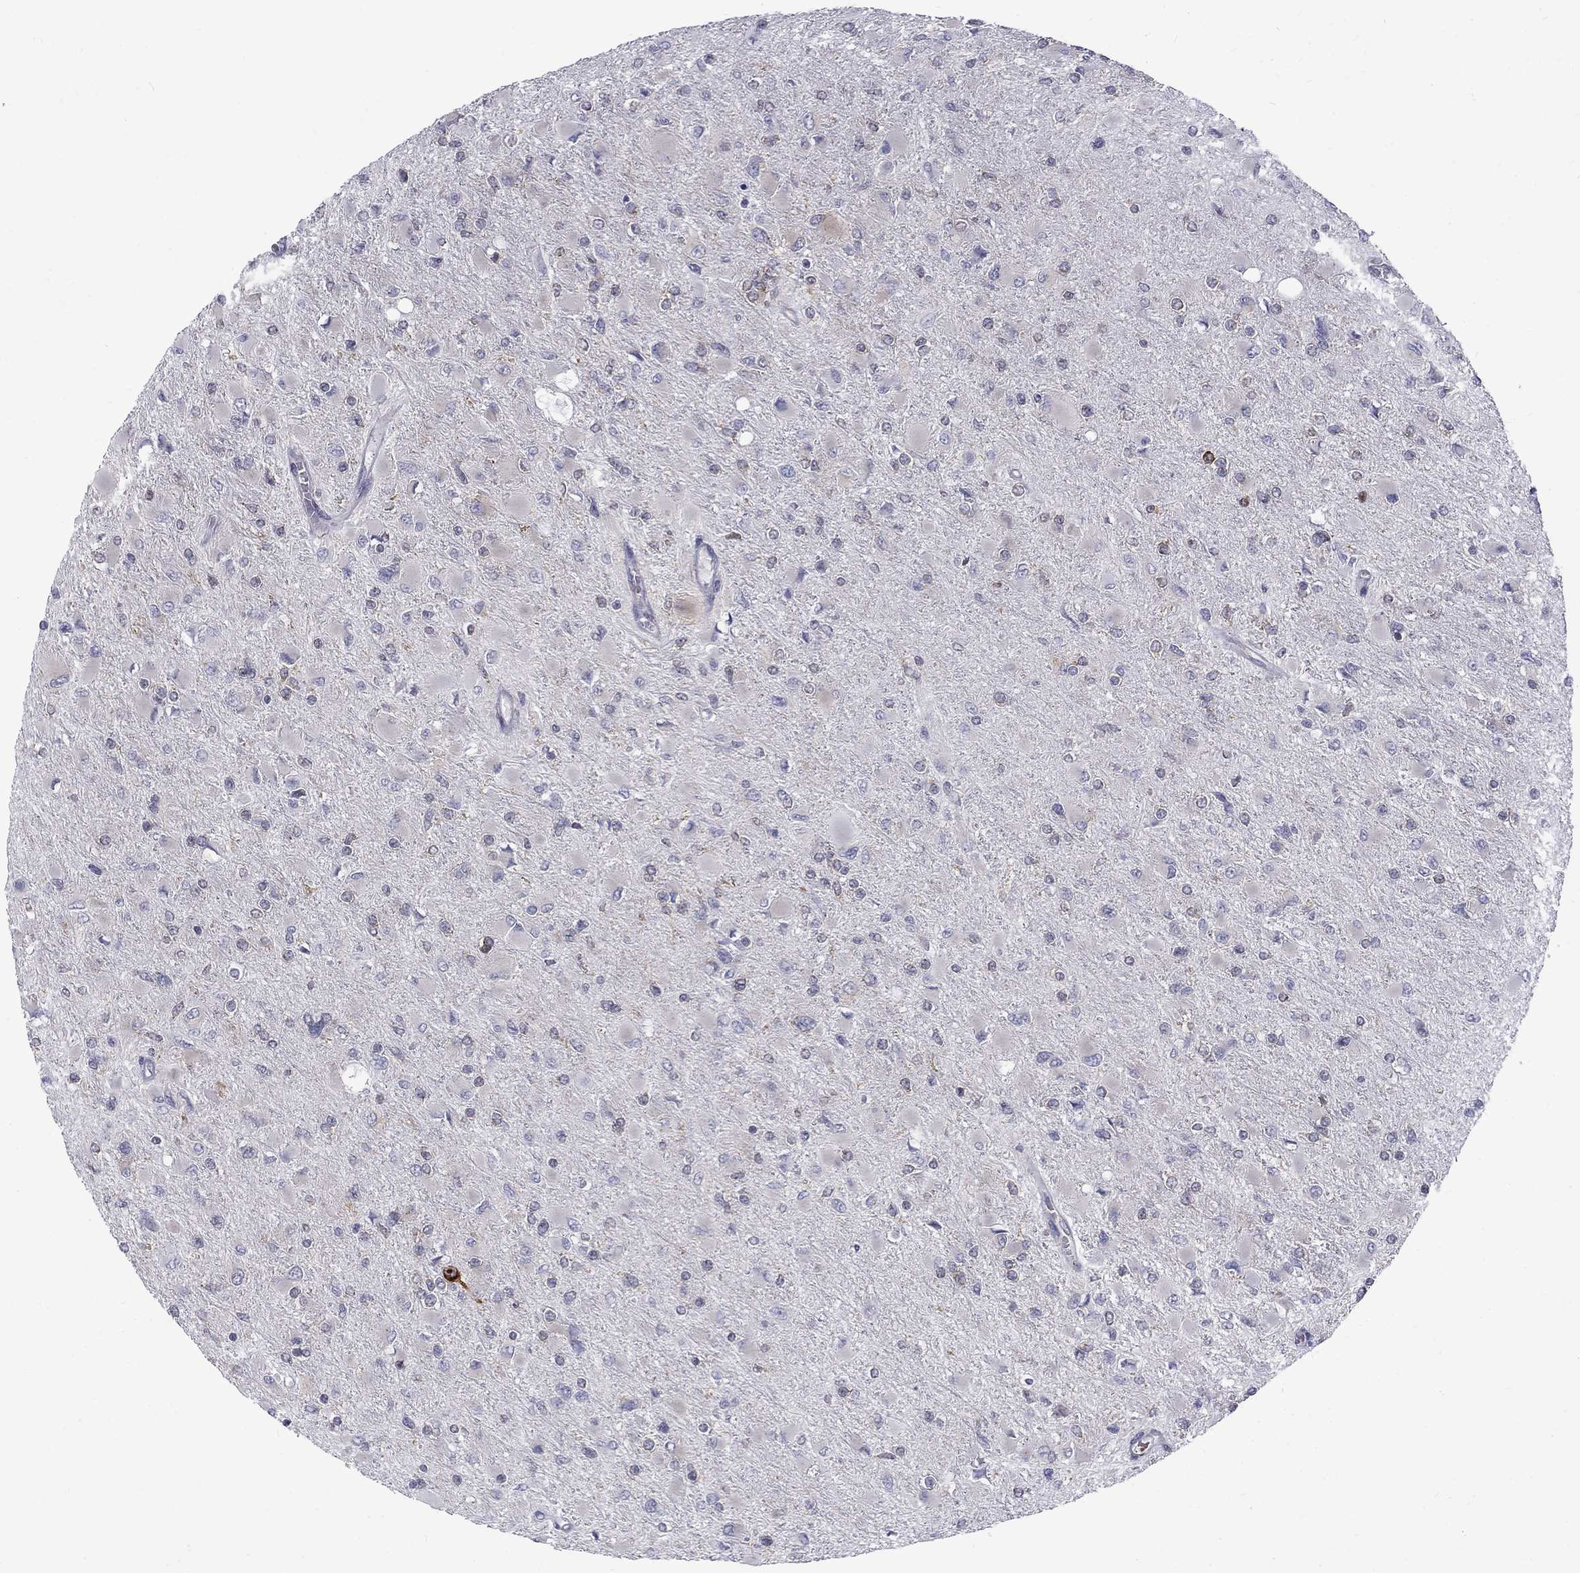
{"staining": {"intensity": "negative", "quantity": "none", "location": "none"}, "tissue": "glioma", "cell_type": "Tumor cells", "image_type": "cancer", "snomed": [{"axis": "morphology", "description": "Glioma, malignant, High grade"}, {"axis": "topography", "description": "Cerebral cortex"}], "caption": "Malignant glioma (high-grade) stained for a protein using IHC reveals no positivity tumor cells.", "gene": "PABPC4", "patient": {"sex": "female", "age": 36}}